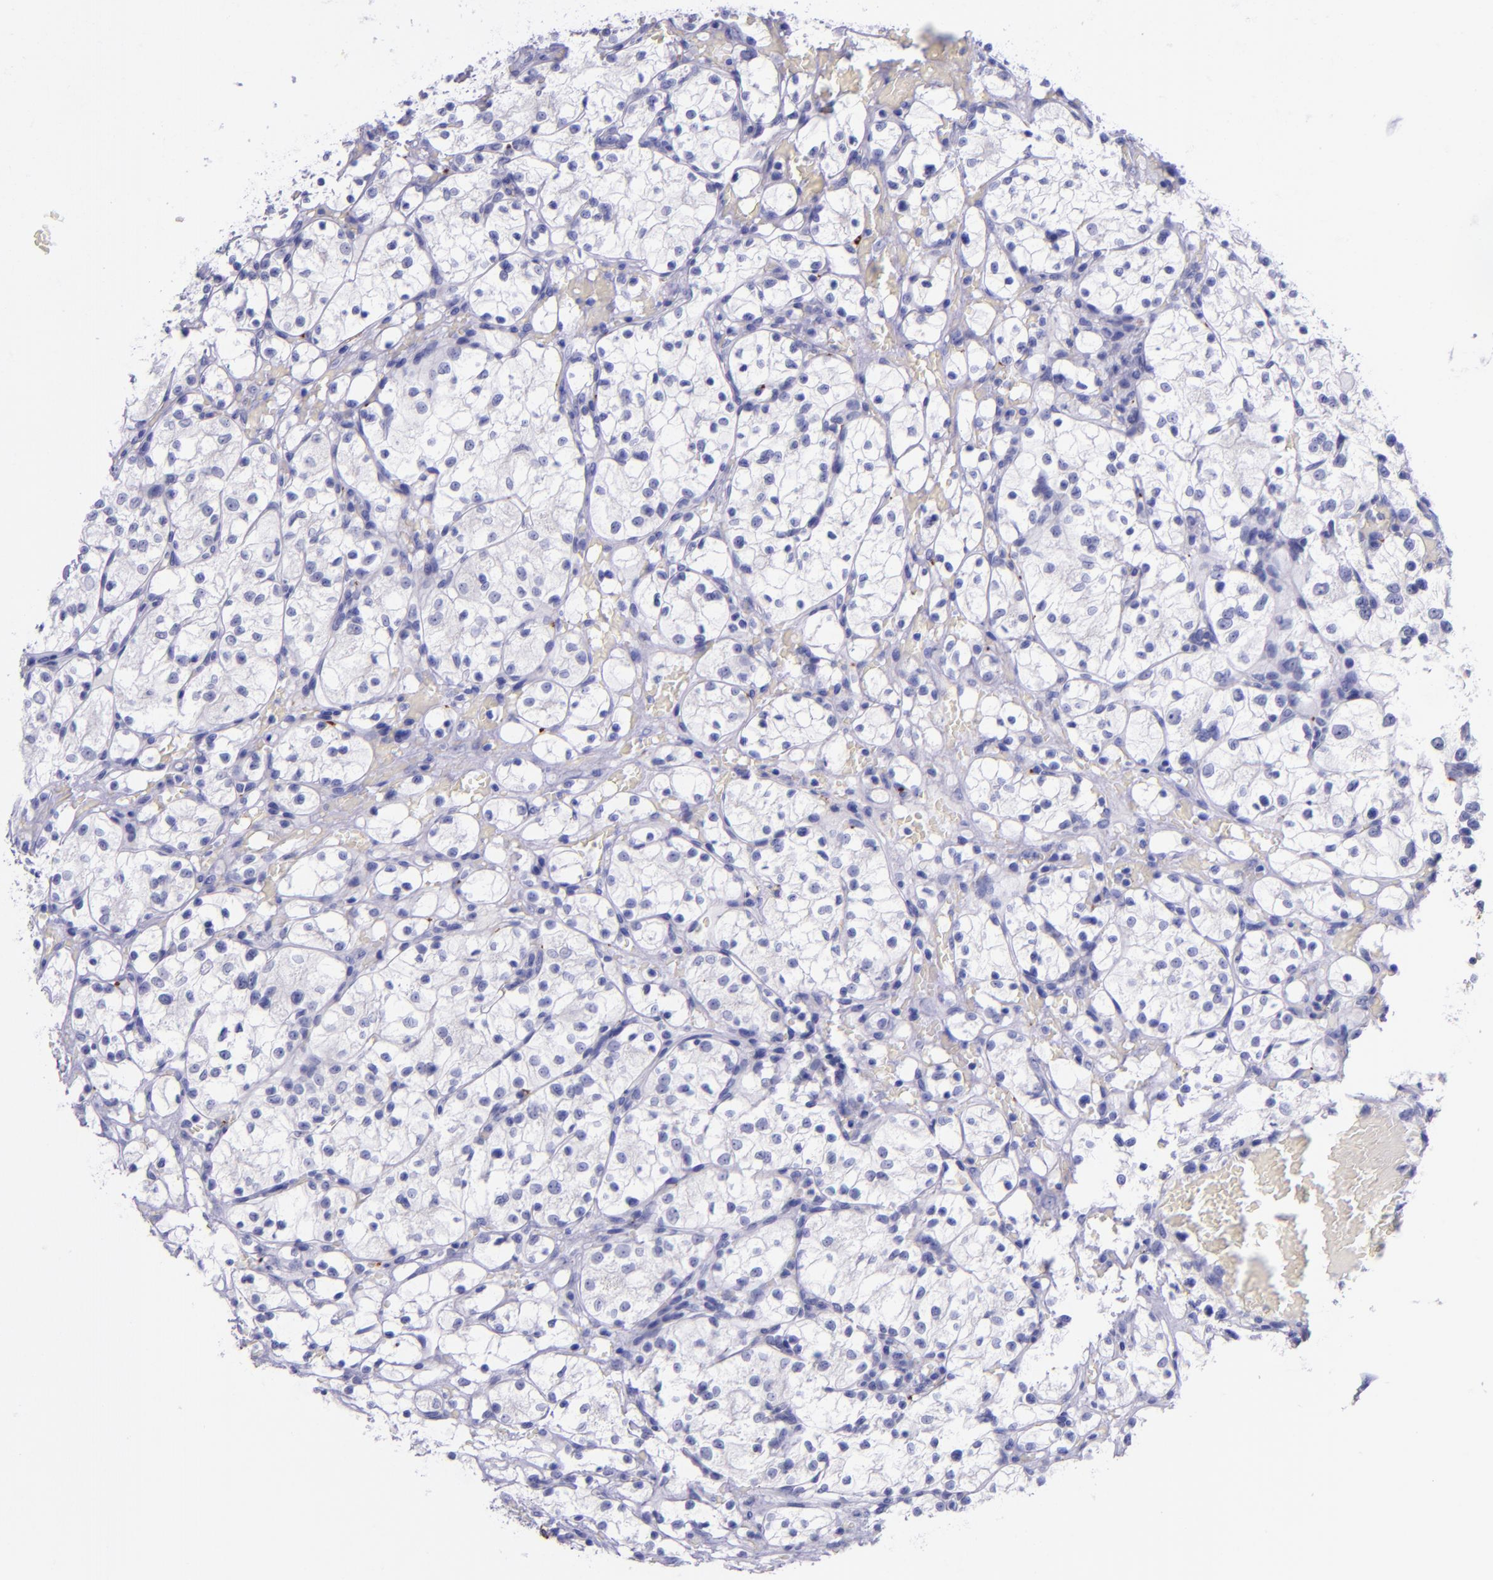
{"staining": {"intensity": "negative", "quantity": "none", "location": "none"}, "tissue": "renal cancer", "cell_type": "Tumor cells", "image_type": "cancer", "snomed": [{"axis": "morphology", "description": "Adenocarcinoma, NOS"}, {"axis": "topography", "description": "Kidney"}], "caption": "An immunohistochemistry (IHC) histopathology image of renal cancer (adenocarcinoma) is shown. There is no staining in tumor cells of renal cancer (adenocarcinoma).", "gene": "SELE", "patient": {"sex": "female", "age": 60}}